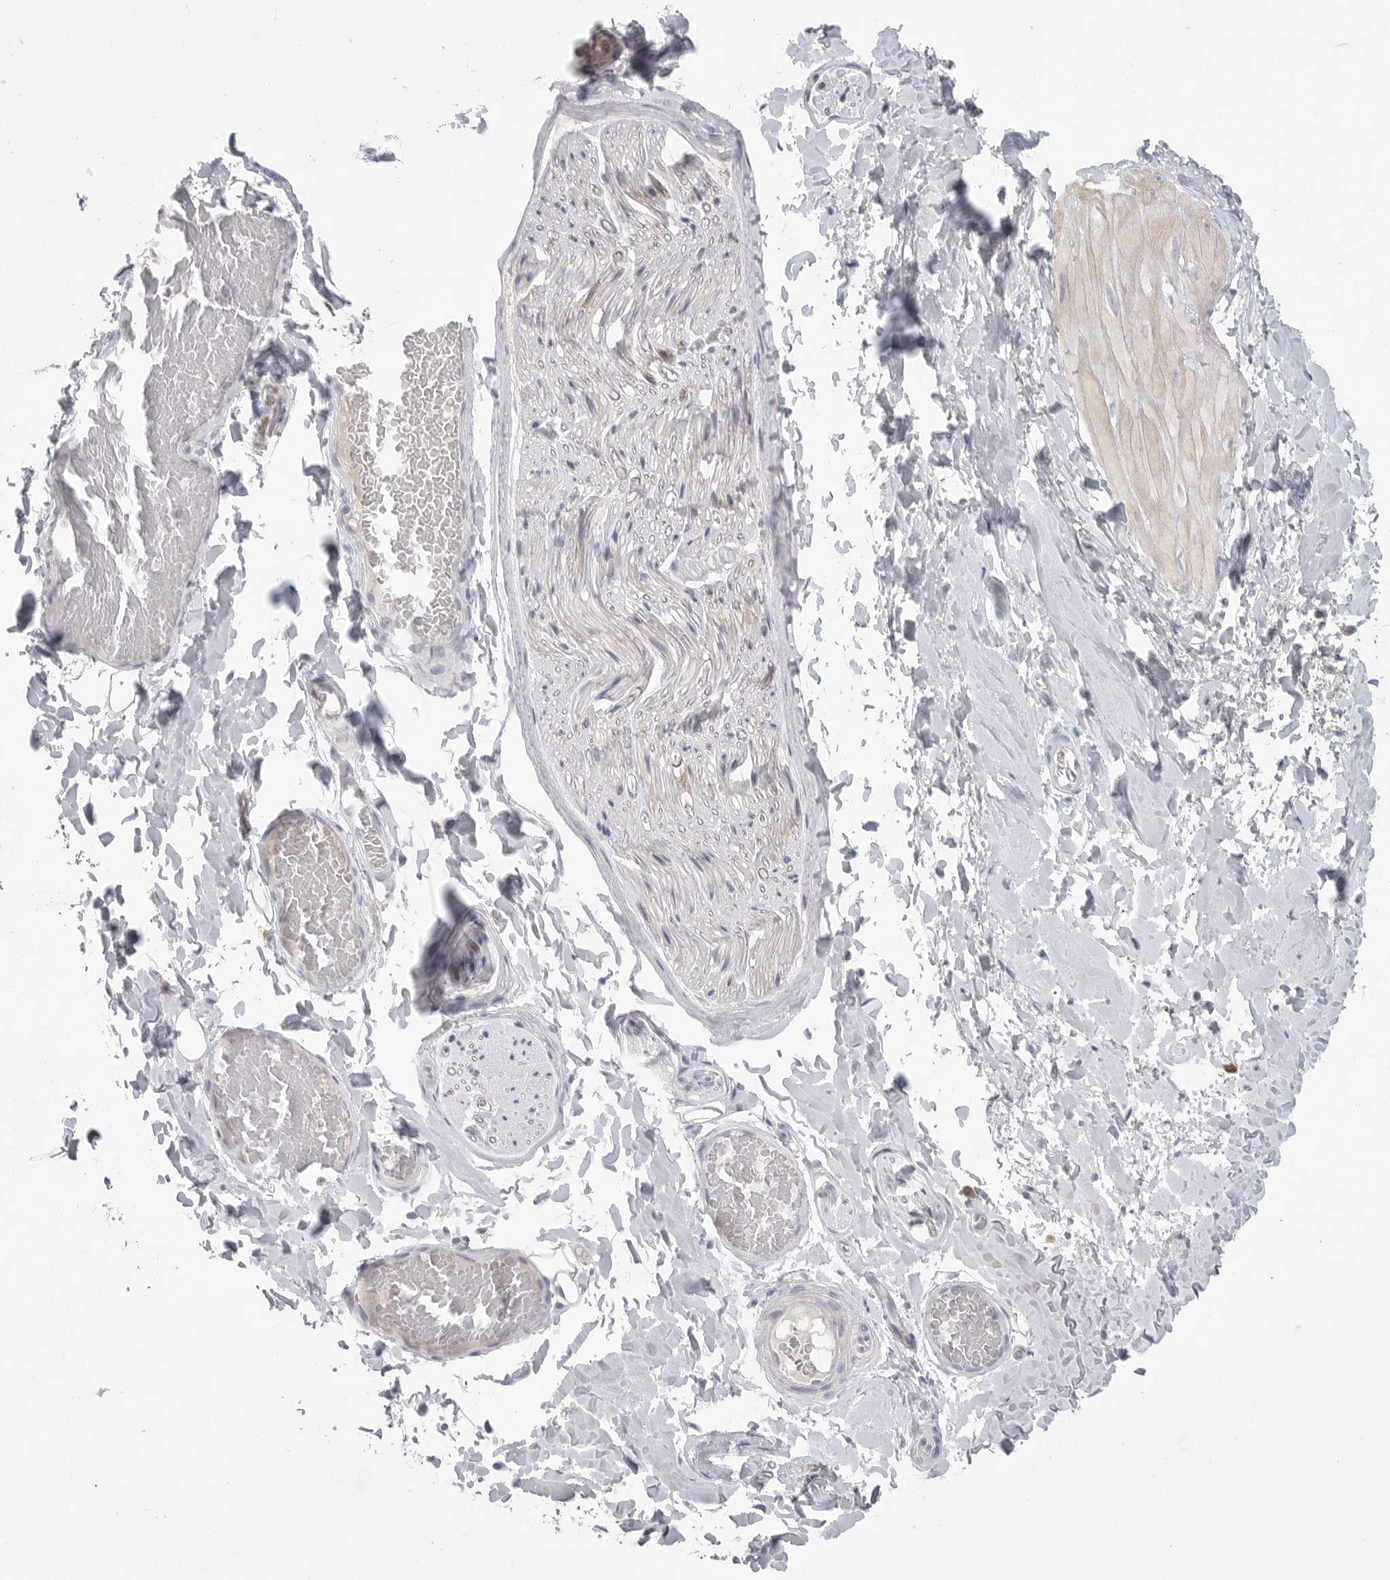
{"staining": {"intensity": "negative", "quantity": "none", "location": "none"}, "tissue": "adipose tissue", "cell_type": "Adipocytes", "image_type": "normal", "snomed": [{"axis": "morphology", "description": "Normal tissue, NOS"}, {"axis": "topography", "description": "Adipose tissue"}, {"axis": "topography", "description": "Vascular tissue"}, {"axis": "topography", "description": "Peripheral nerve tissue"}], "caption": "Histopathology image shows no protein expression in adipocytes of benign adipose tissue.", "gene": "CAMK2B", "patient": {"sex": "male", "age": 25}}